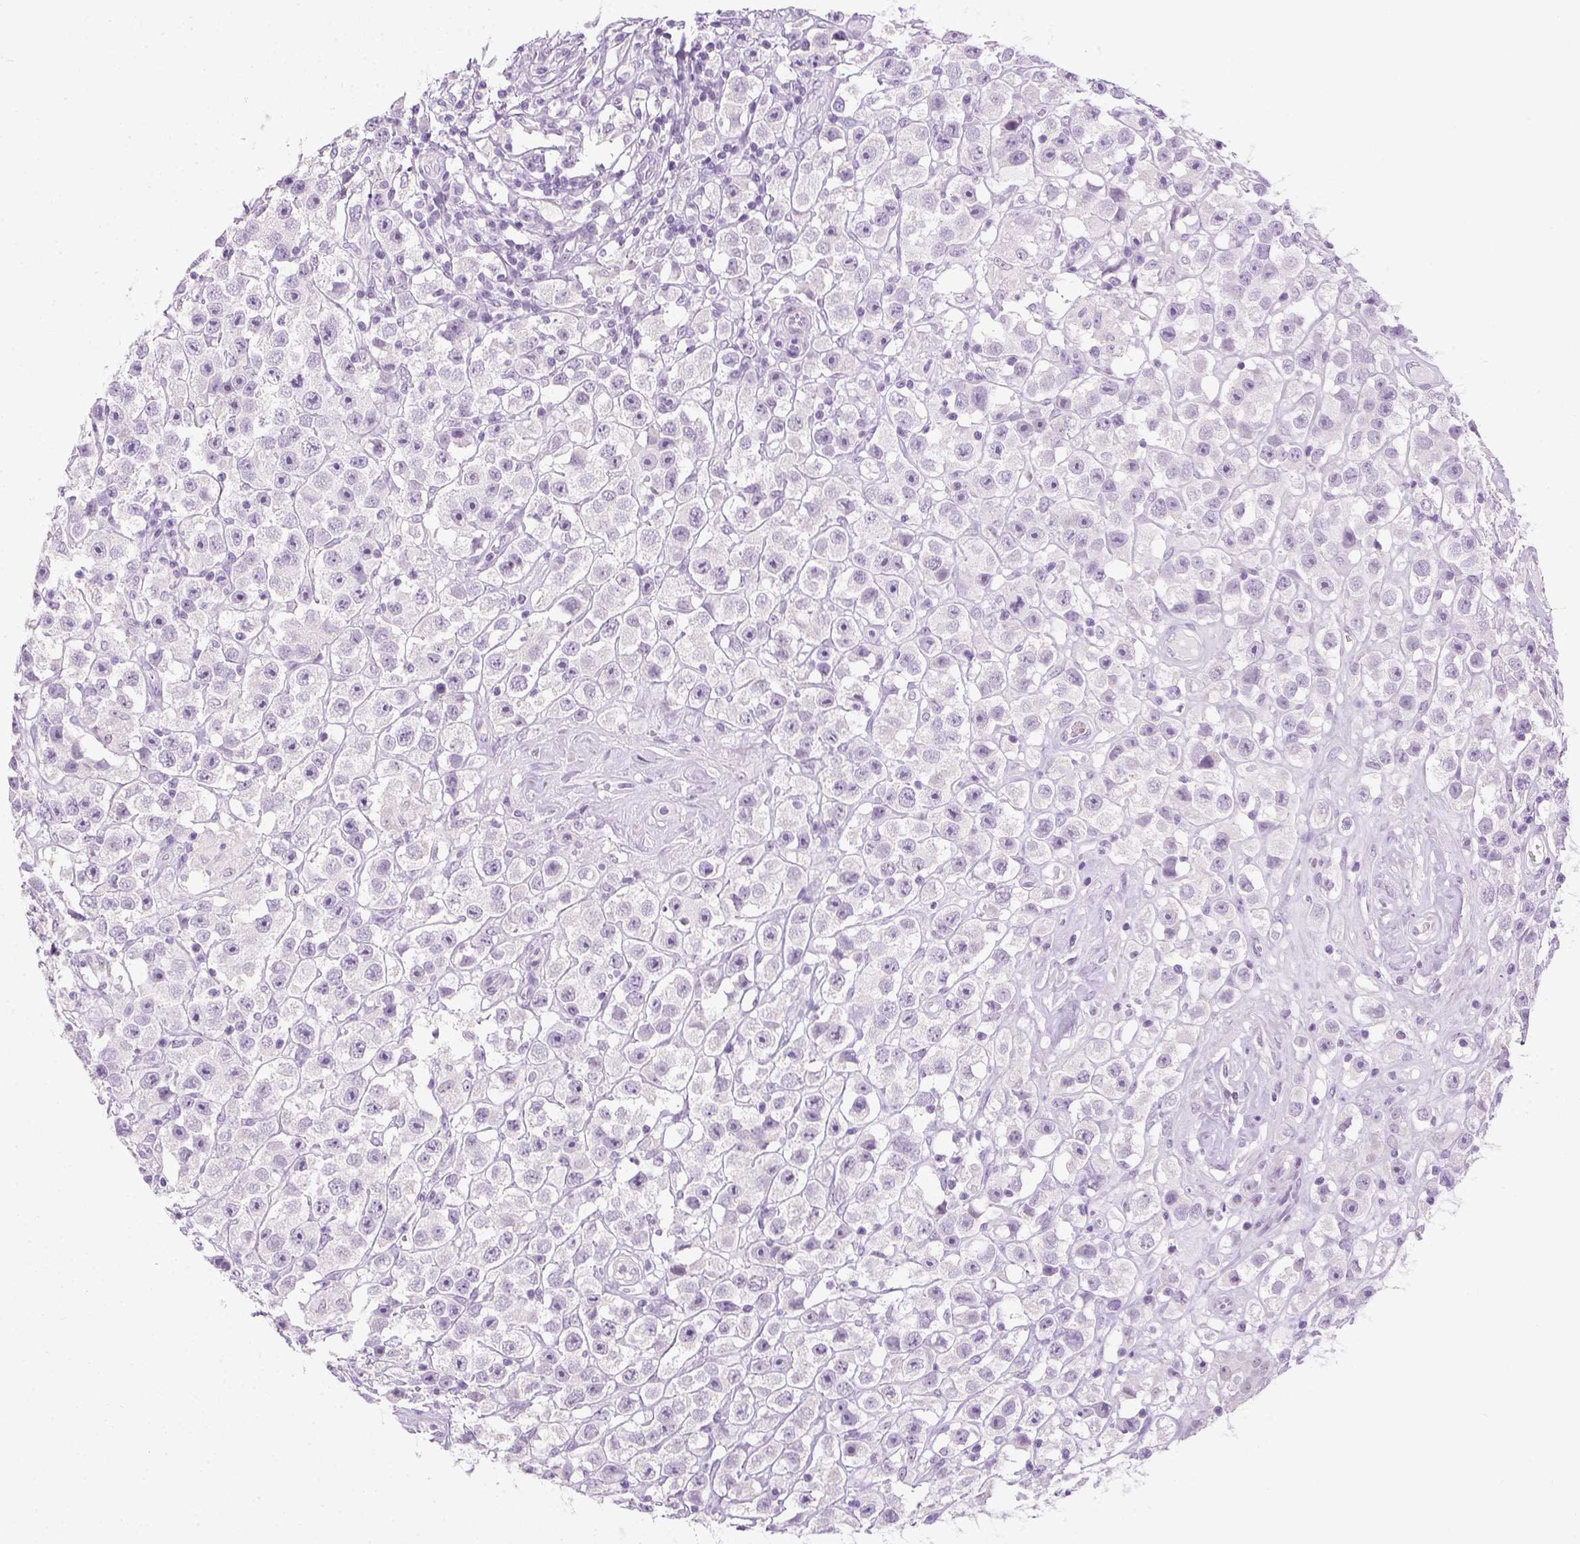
{"staining": {"intensity": "negative", "quantity": "none", "location": "none"}, "tissue": "testis cancer", "cell_type": "Tumor cells", "image_type": "cancer", "snomed": [{"axis": "morphology", "description": "Seminoma, NOS"}, {"axis": "topography", "description": "Testis"}], "caption": "The histopathology image exhibits no significant expression in tumor cells of testis cancer.", "gene": "LGSN", "patient": {"sex": "male", "age": 45}}